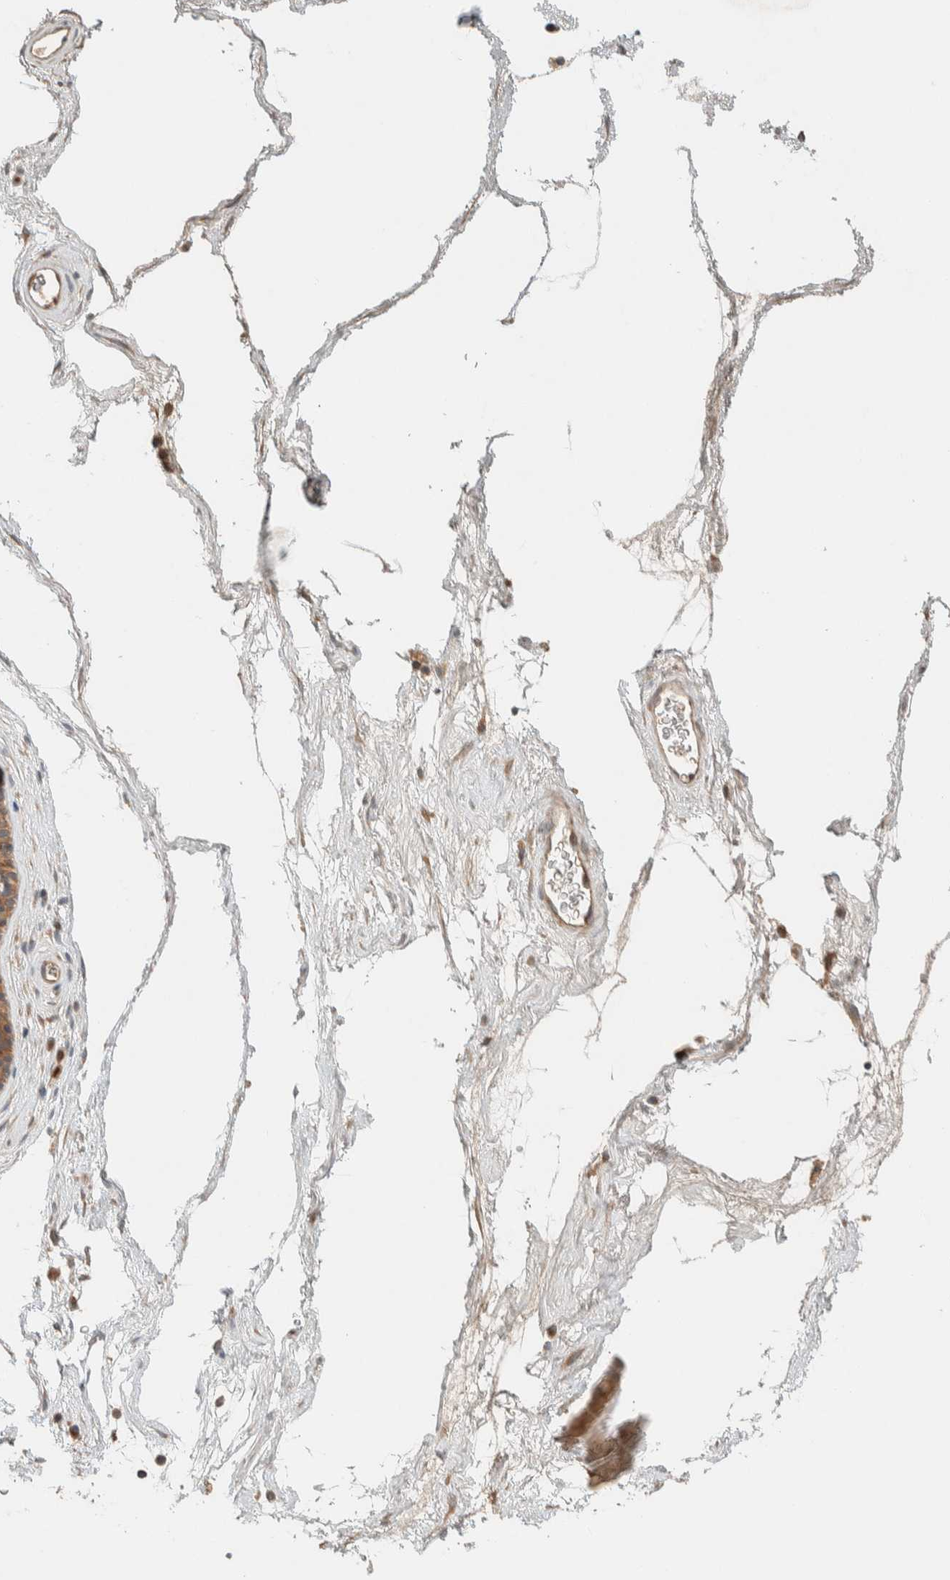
{"staining": {"intensity": "moderate", "quantity": ">75%", "location": "cytoplasmic/membranous"}, "tissue": "nasopharynx", "cell_type": "Respiratory epithelial cells", "image_type": "normal", "snomed": [{"axis": "morphology", "description": "Normal tissue, NOS"}, {"axis": "morphology", "description": "Inflammation, NOS"}, {"axis": "topography", "description": "Nasopharynx"}], "caption": "This micrograph reveals immunohistochemistry staining of benign human nasopharynx, with medium moderate cytoplasmic/membranous staining in approximately >75% of respiratory epithelial cells.", "gene": "FAM167A", "patient": {"sex": "male", "age": 48}}